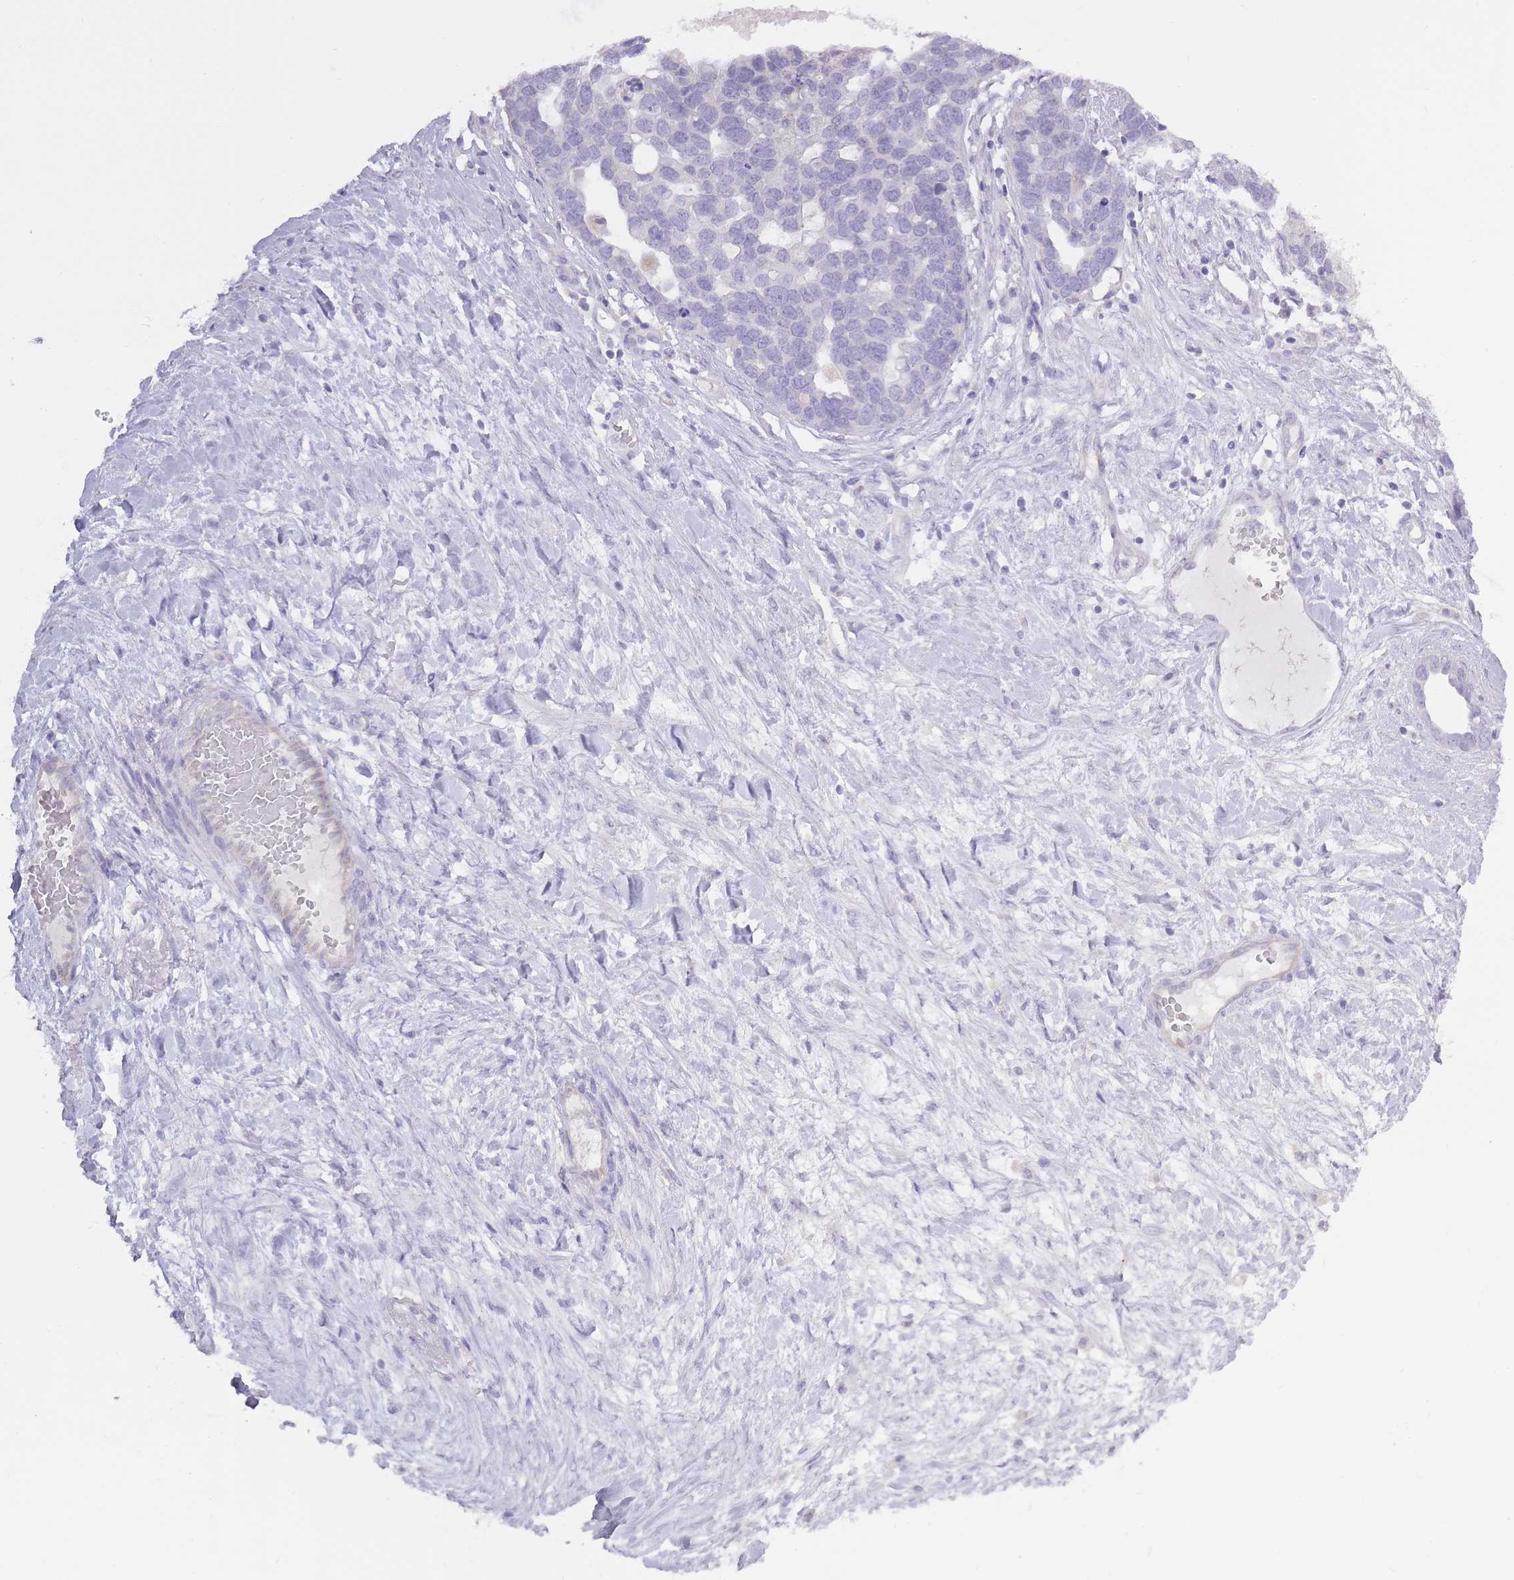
{"staining": {"intensity": "negative", "quantity": "none", "location": "none"}, "tissue": "ovarian cancer", "cell_type": "Tumor cells", "image_type": "cancer", "snomed": [{"axis": "morphology", "description": "Cystadenocarcinoma, serous, NOS"}, {"axis": "topography", "description": "Ovary"}], "caption": "A high-resolution image shows immunohistochemistry staining of ovarian cancer, which shows no significant staining in tumor cells.", "gene": "BDKRB2", "patient": {"sex": "female", "age": 54}}